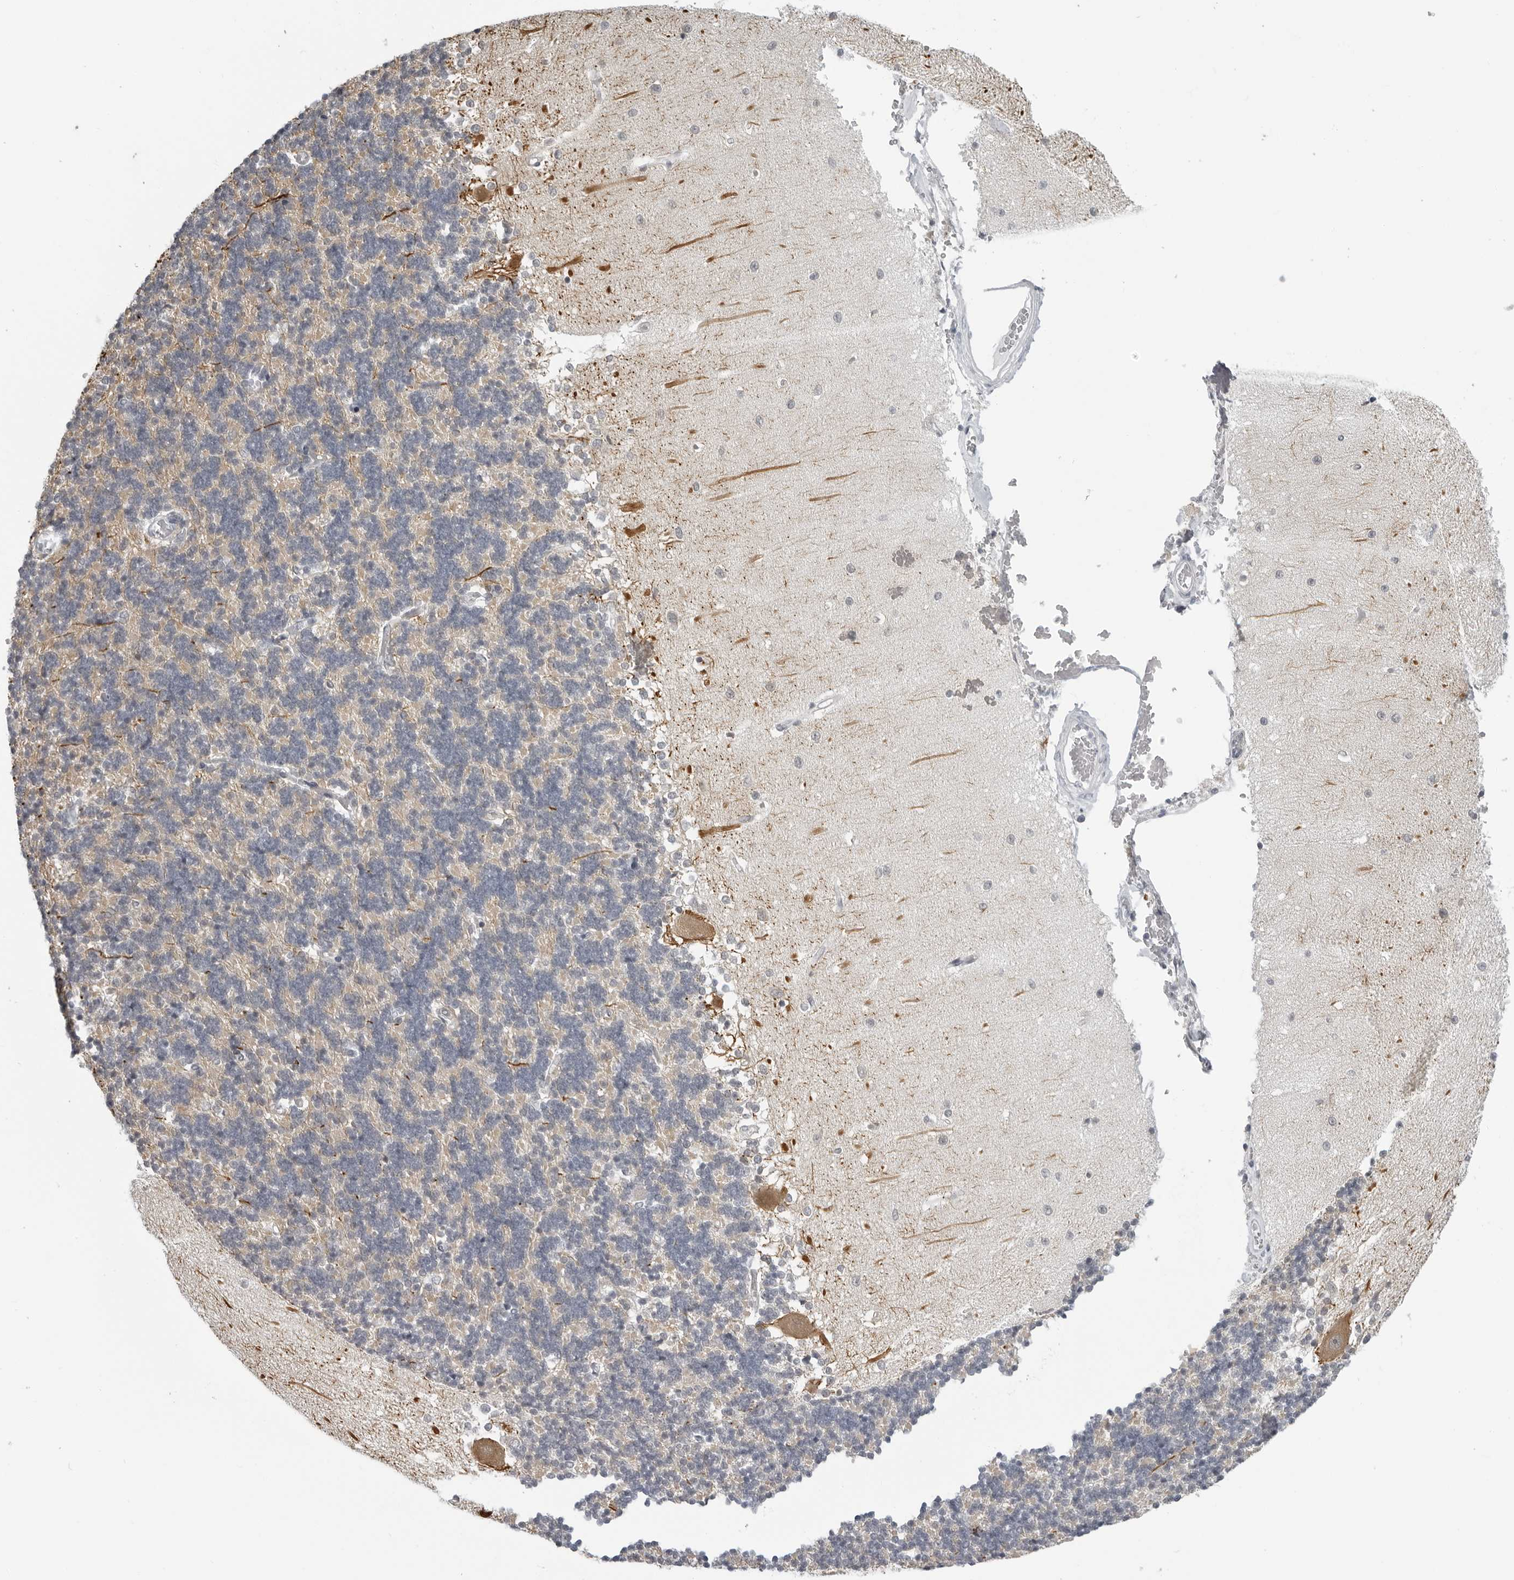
{"staining": {"intensity": "negative", "quantity": "none", "location": "none"}, "tissue": "cerebellum", "cell_type": "Cells in granular layer", "image_type": "normal", "snomed": [{"axis": "morphology", "description": "Normal tissue, NOS"}, {"axis": "topography", "description": "Cerebellum"}], "caption": "High power microscopy photomicrograph of an immunohistochemistry (IHC) image of unremarkable cerebellum, revealing no significant expression in cells in granular layer. Brightfield microscopy of immunohistochemistry (IHC) stained with DAB (brown) and hematoxylin (blue), captured at high magnification.", "gene": "OPLAH", "patient": {"sex": "male", "age": 37}}